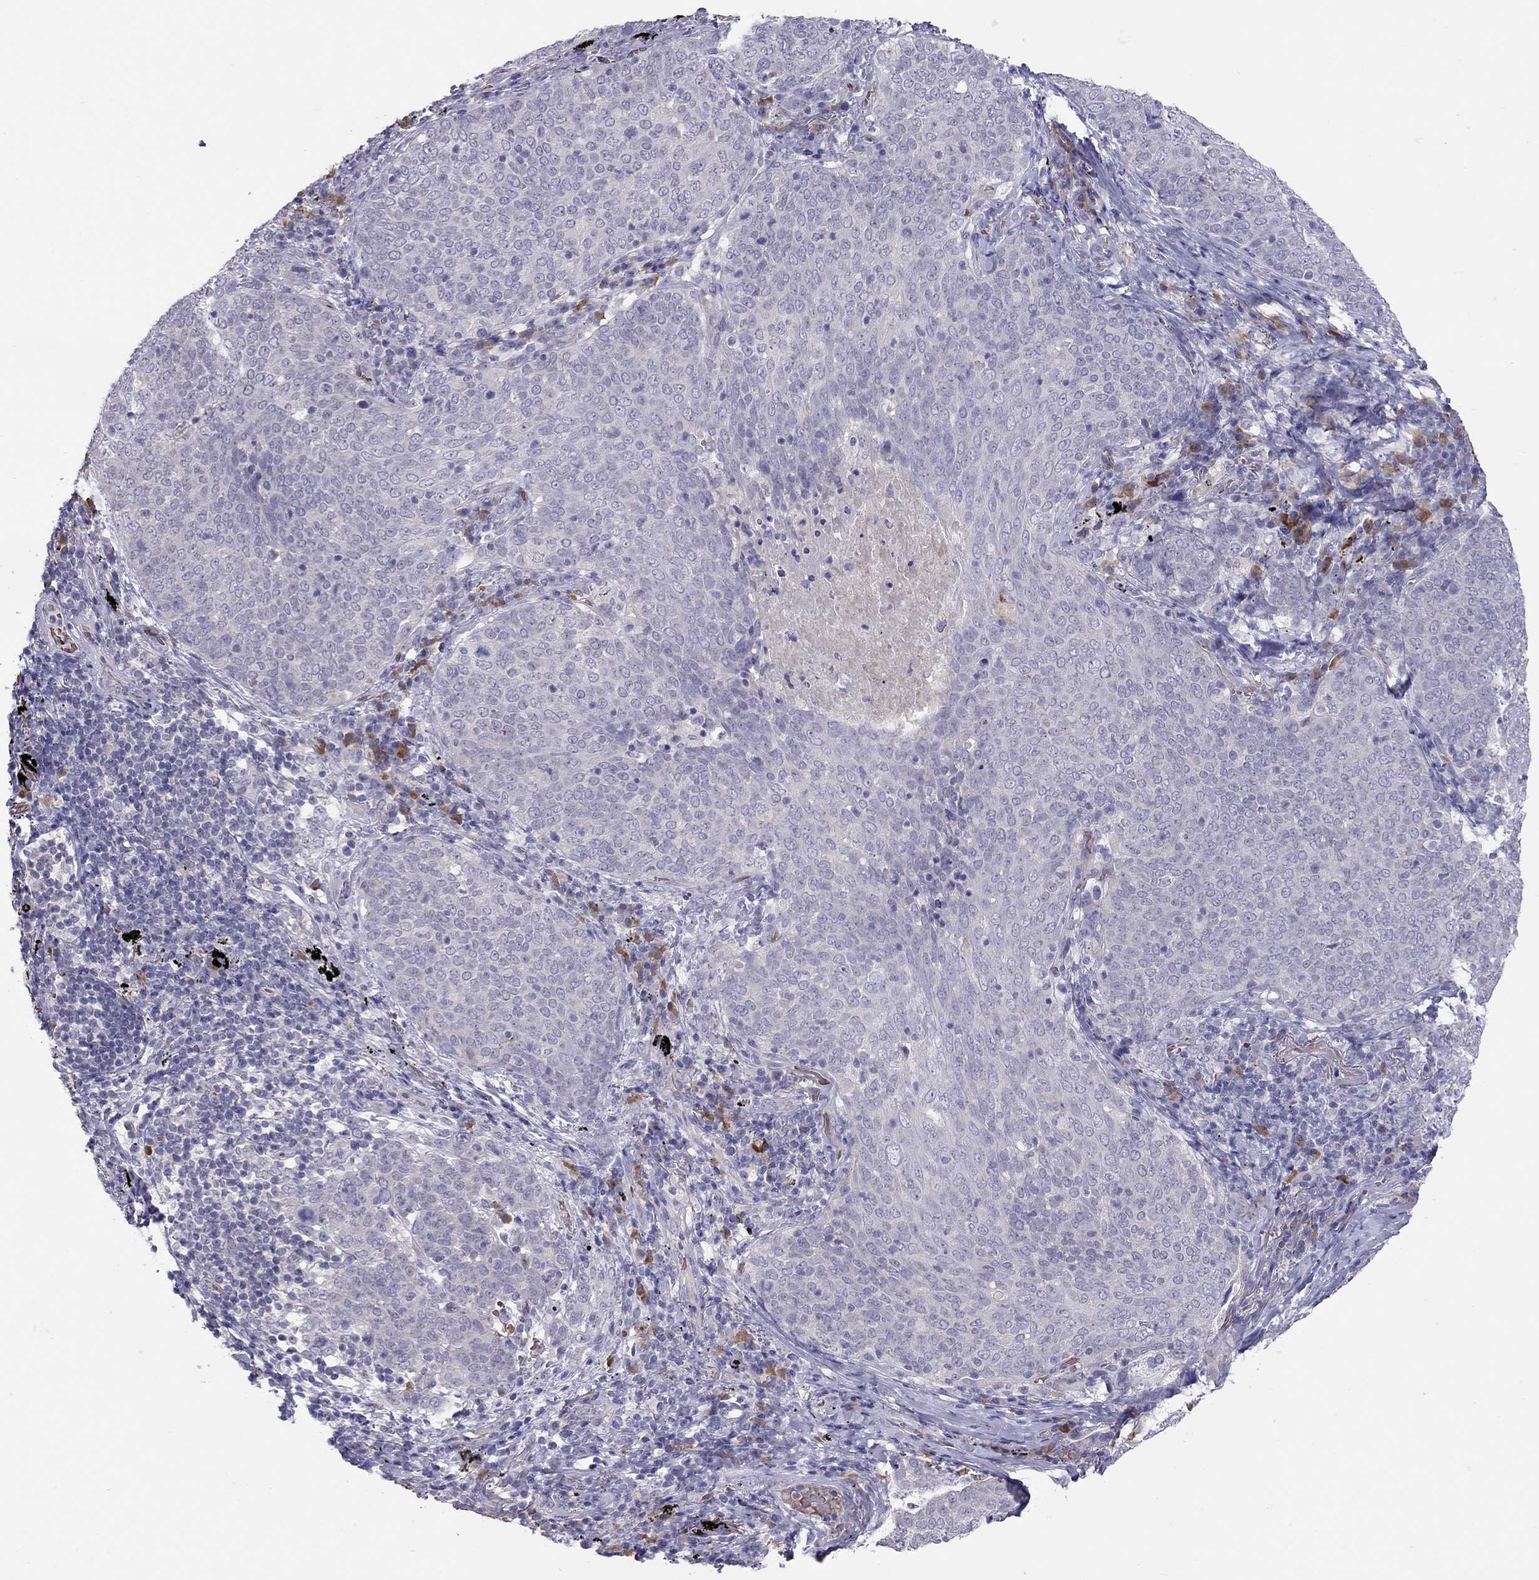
{"staining": {"intensity": "negative", "quantity": "none", "location": "none"}, "tissue": "lung cancer", "cell_type": "Tumor cells", "image_type": "cancer", "snomed": [{"axis": "morphology", "description": "Squamous cell carcinoma, NOS"}, {"axis": "topography", "description": "Lung"}], "caption": "Immunohistochemical staining of human lung cancer (squamous cell carcinoma) shows no significant staining in tumor cells.", "gene": "FRMD1", "patient": {"sex": "male", "age": 82}}